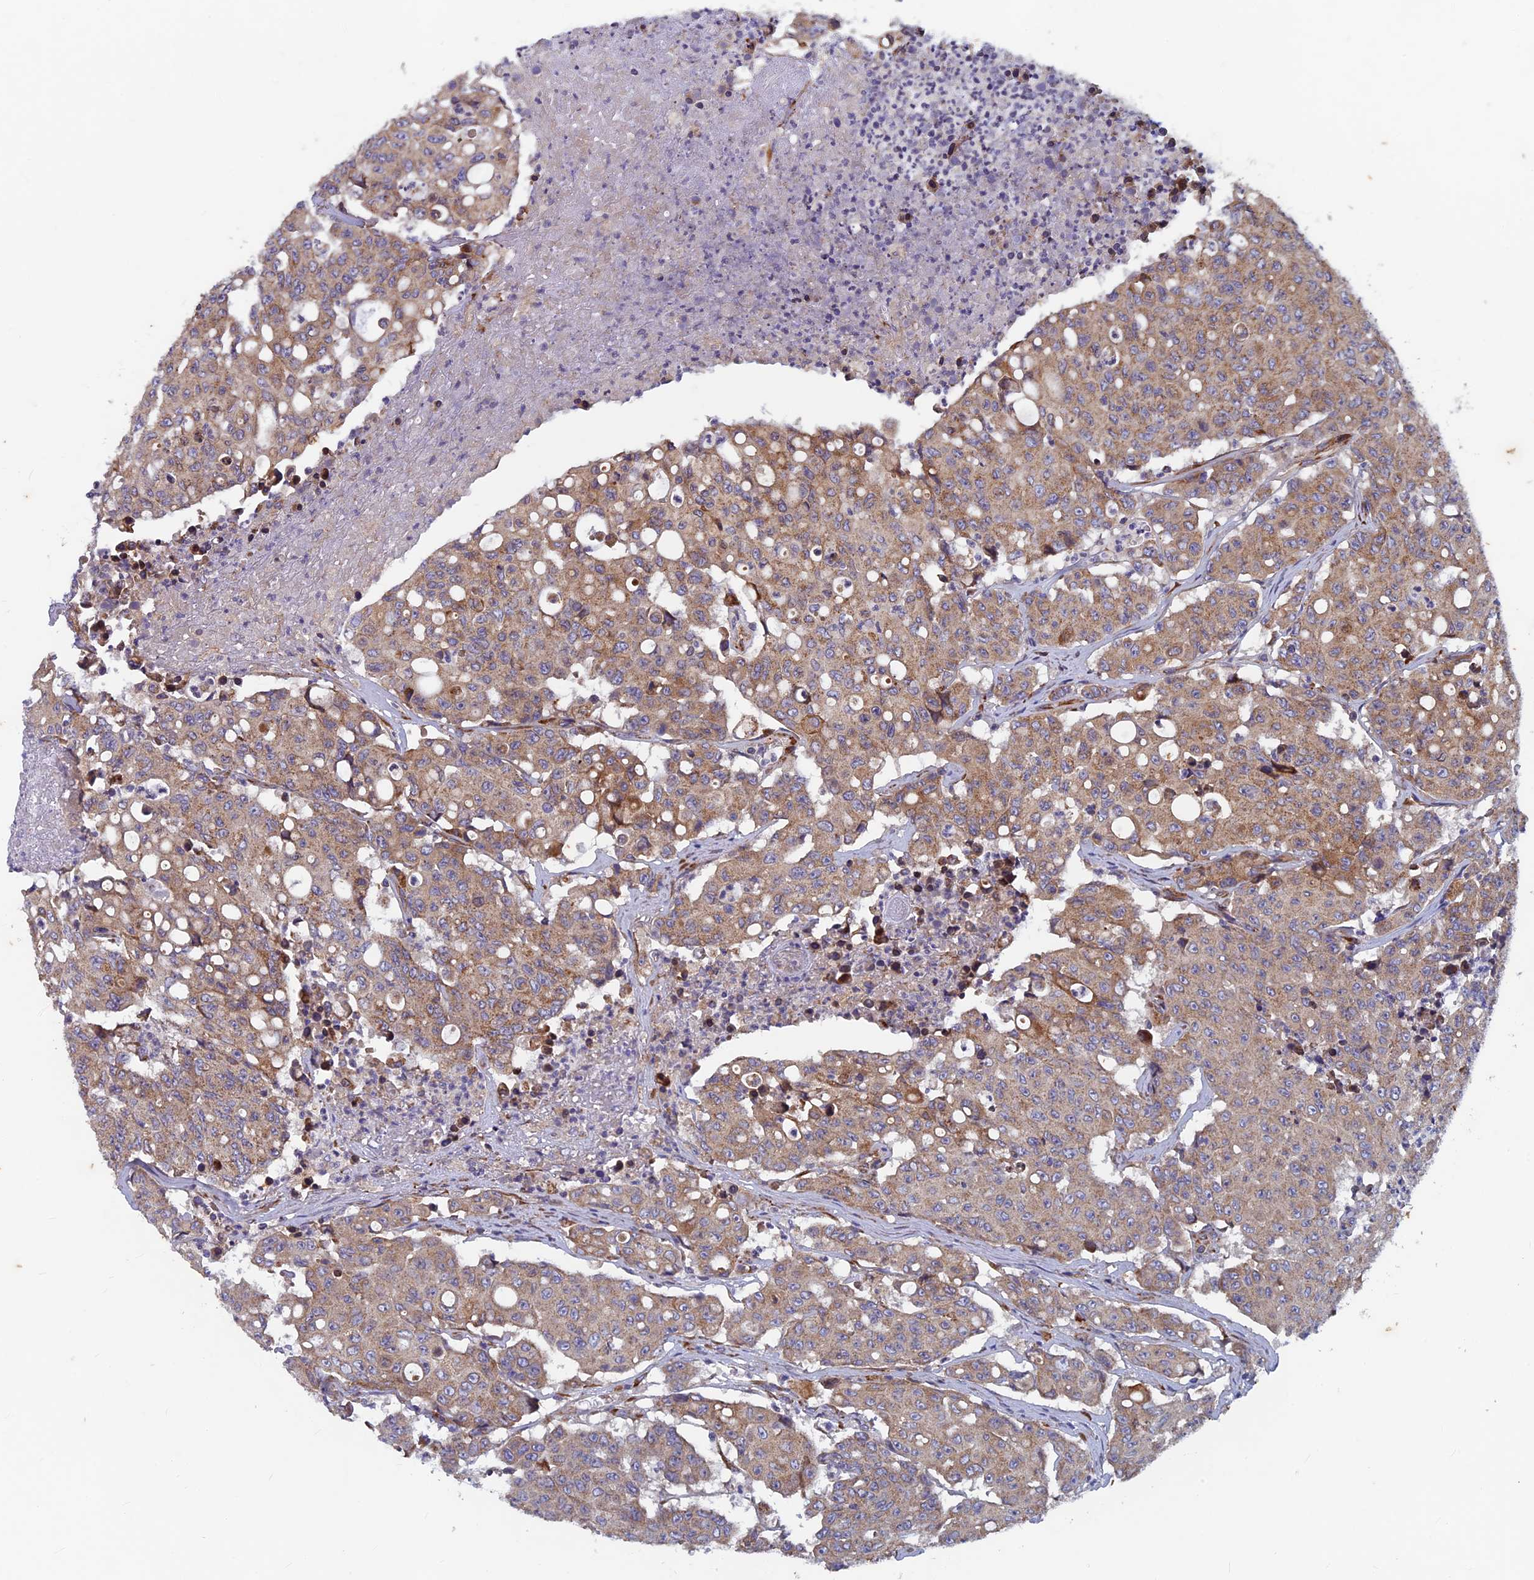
{"staining": {"intensity": "weak", "quantity": "25%-75%", "location": "cytoplasmic/membranous"}, "tissue": "colorectal cancer", "cell_type": "Tumor cells", "image_type": "cancer", "snomed": [{"axis": "morphology", "description": "Adenocarcinoma, NOS"}, {"axis": "topography", "description": "Colon"}], "caption": "Colorectal cancer (adenocarcinoma) stained for a protein (brown) exhibits weak cytoplasmic/membranous positive staining in about 25%-75% of tumor cells.", "gene": "AP4S1", "patient": {"sex": "male", "age": 51}}